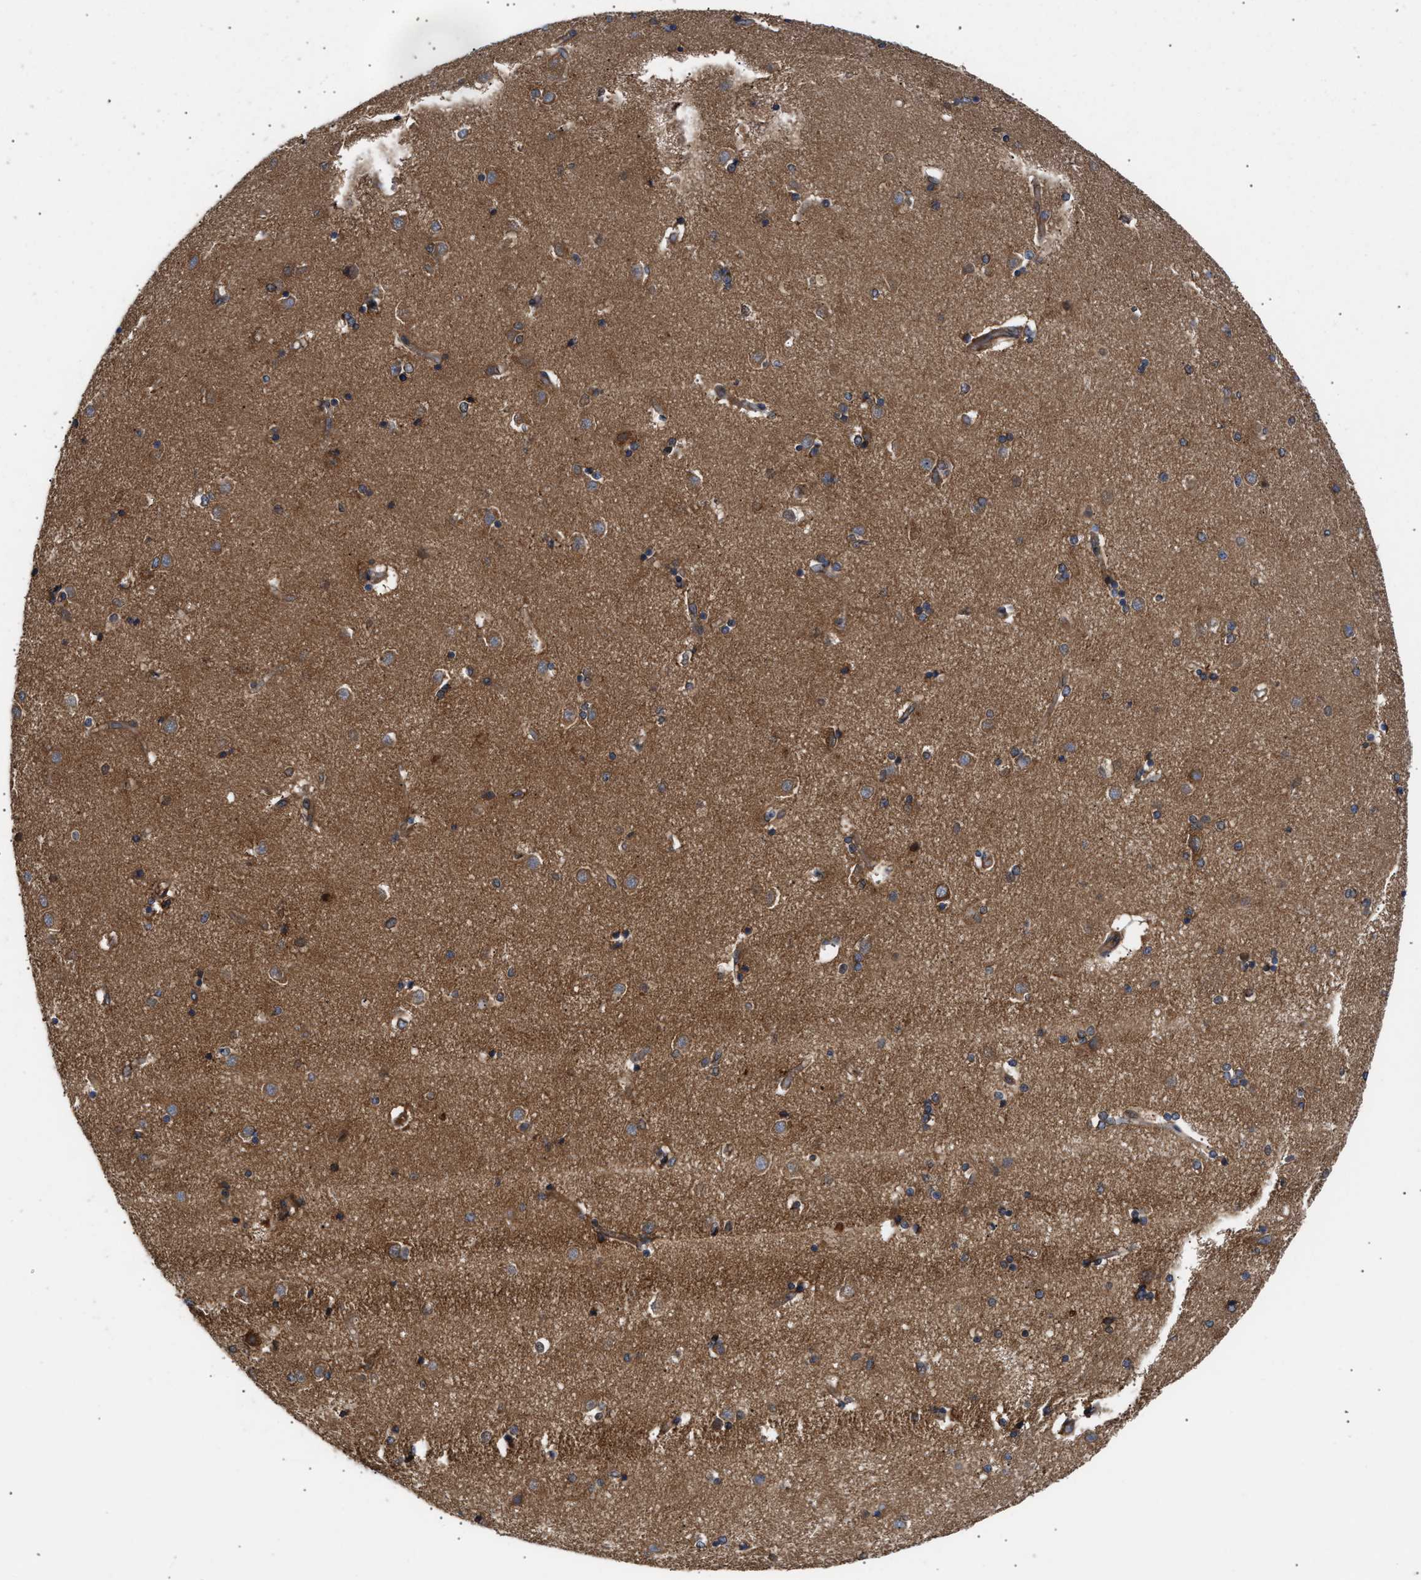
{"staining": {"intensity": "moderate", "quantity": ">75%", "location": "cytoplasmic/membranous"}, "tissue": "caudate", "cell_type": "Glial cells", "image_type": "normal", "snomed": [{"axis": "morphology", "description": "Normal tissue, NOS"}, {"axis": "topography", "description": "Lateral ventricle wall"}], "caption": "Immunohistochemical staining of benign human caudate exhibits >75% levels of moderate cytoplasmic/membranous protein staining in approximately >75% of glial cells.", "gene": "LAPTM4B", "patient": {"sex": "female", "age": 54}}